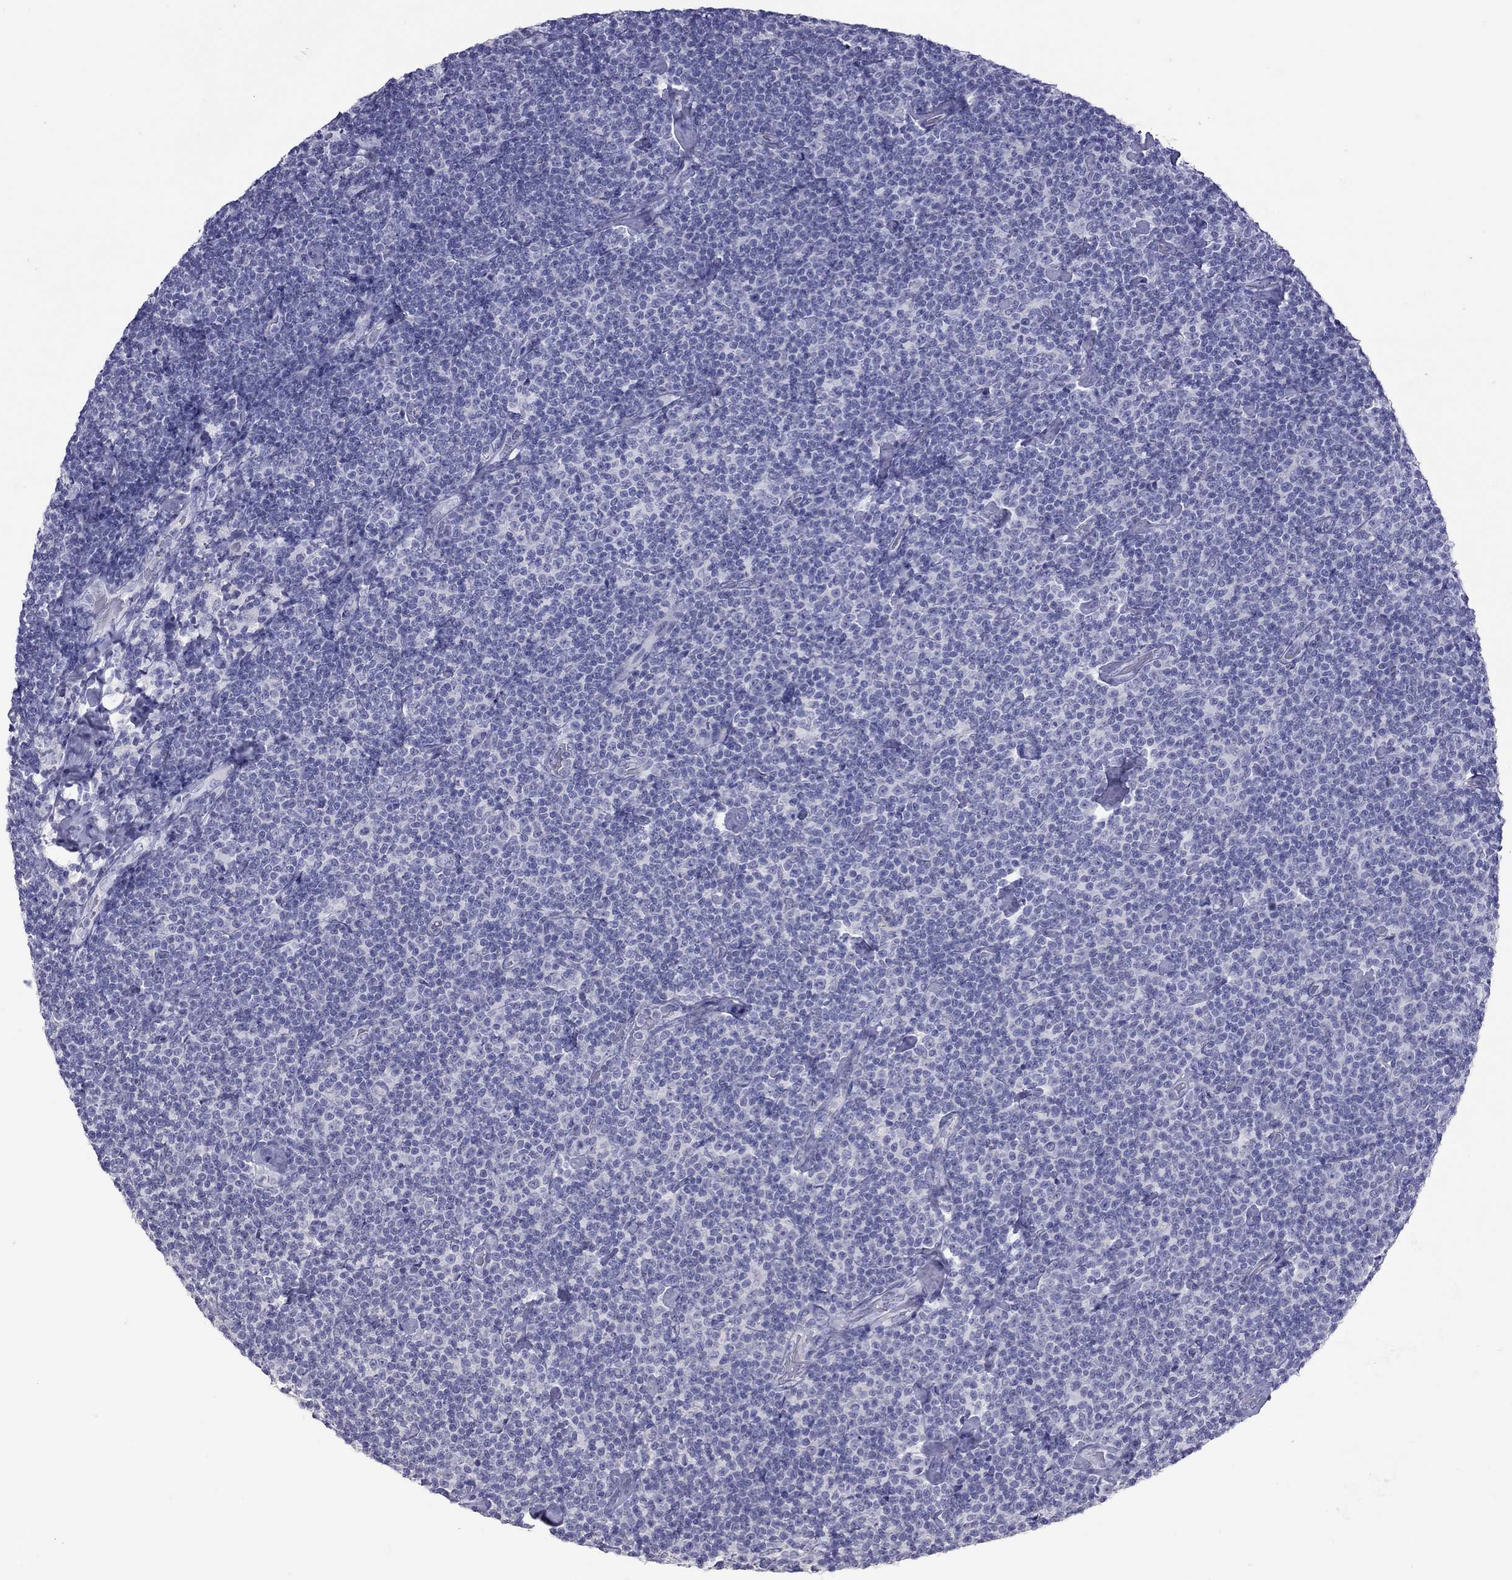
{"staining": {"intensity": "negative", "quantity": "none", "location": "none"}, "tissue": "lymphoma", "cell_type": "Tumor cells", "image_type": "cancer", "snomed": [{"axis": "morphology", "description": "Malignant lymphoma, non-Hodgkin's type, Low grade"}, {"axis": "topography", "description": "Lymph node"}], "caption": "A high-resolution micrograph shows immunohistochemistry (IHC) staining of lymphoma, which demonstrates no significant expression in tumor cells.", "gene": "MUC16", "patient": {"sex": "male", "age": 81}}